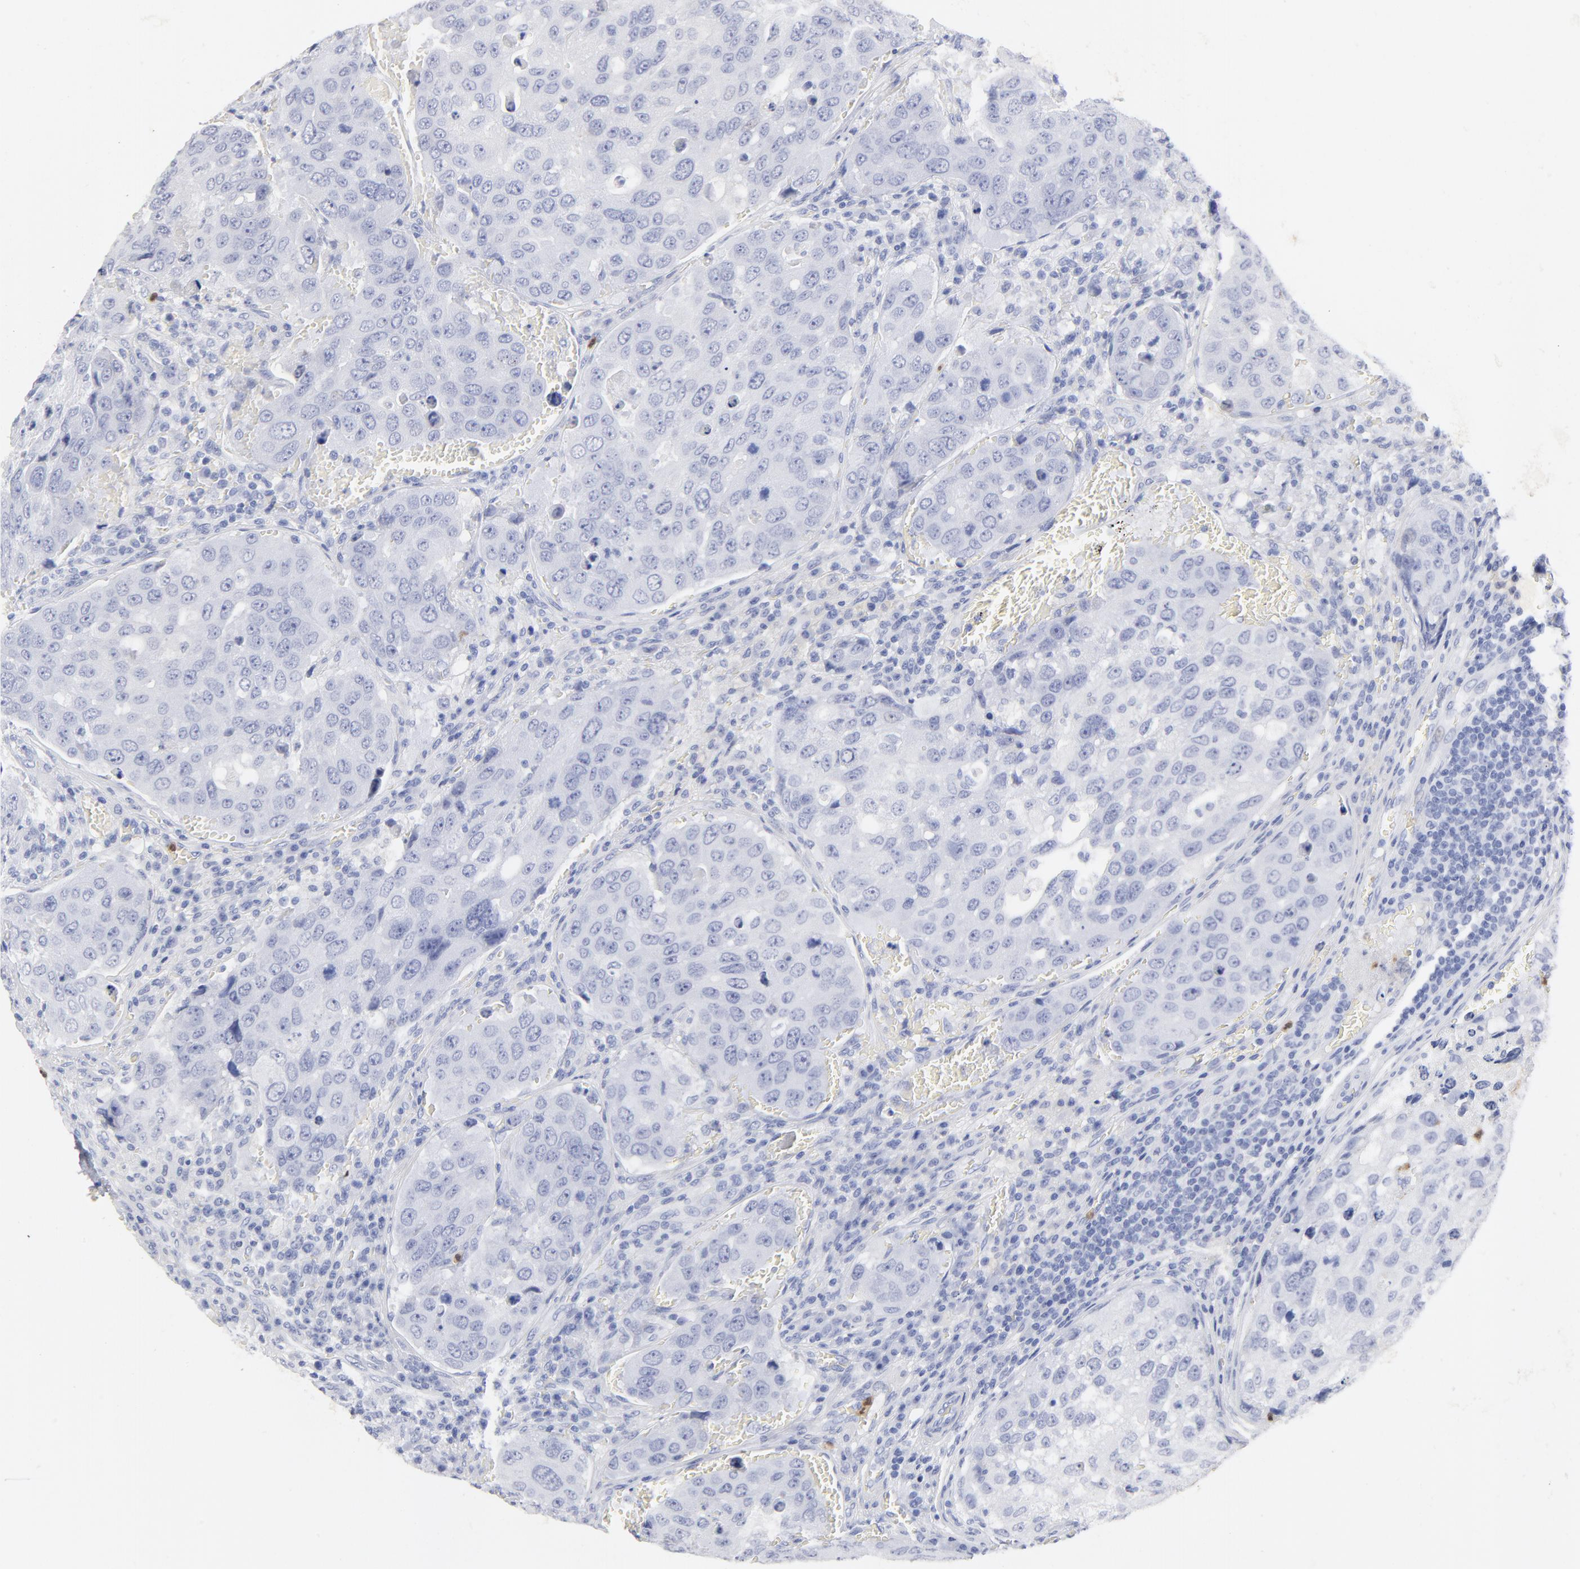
{"staining": {"intensity": "negative", "quantity": "none", "location": "none"}, "tissue": "urothelial cancer", "cell_type": "Tumor cells", "image_type": "cancer", "snomed": [{"axis": "morphology", "description": "Urothelial carcinoma, High grade"}, {"axis": "topography", "description": "Lymph node"}, {"axis": "topography", "description": "Urinary bladder"}], "caption": "Human urothelial cancer stained for a protein using IHC exhibits no expression in tumor cells.", "gene": "ARG1", "patient": {"sex": "male", "age": 51}}